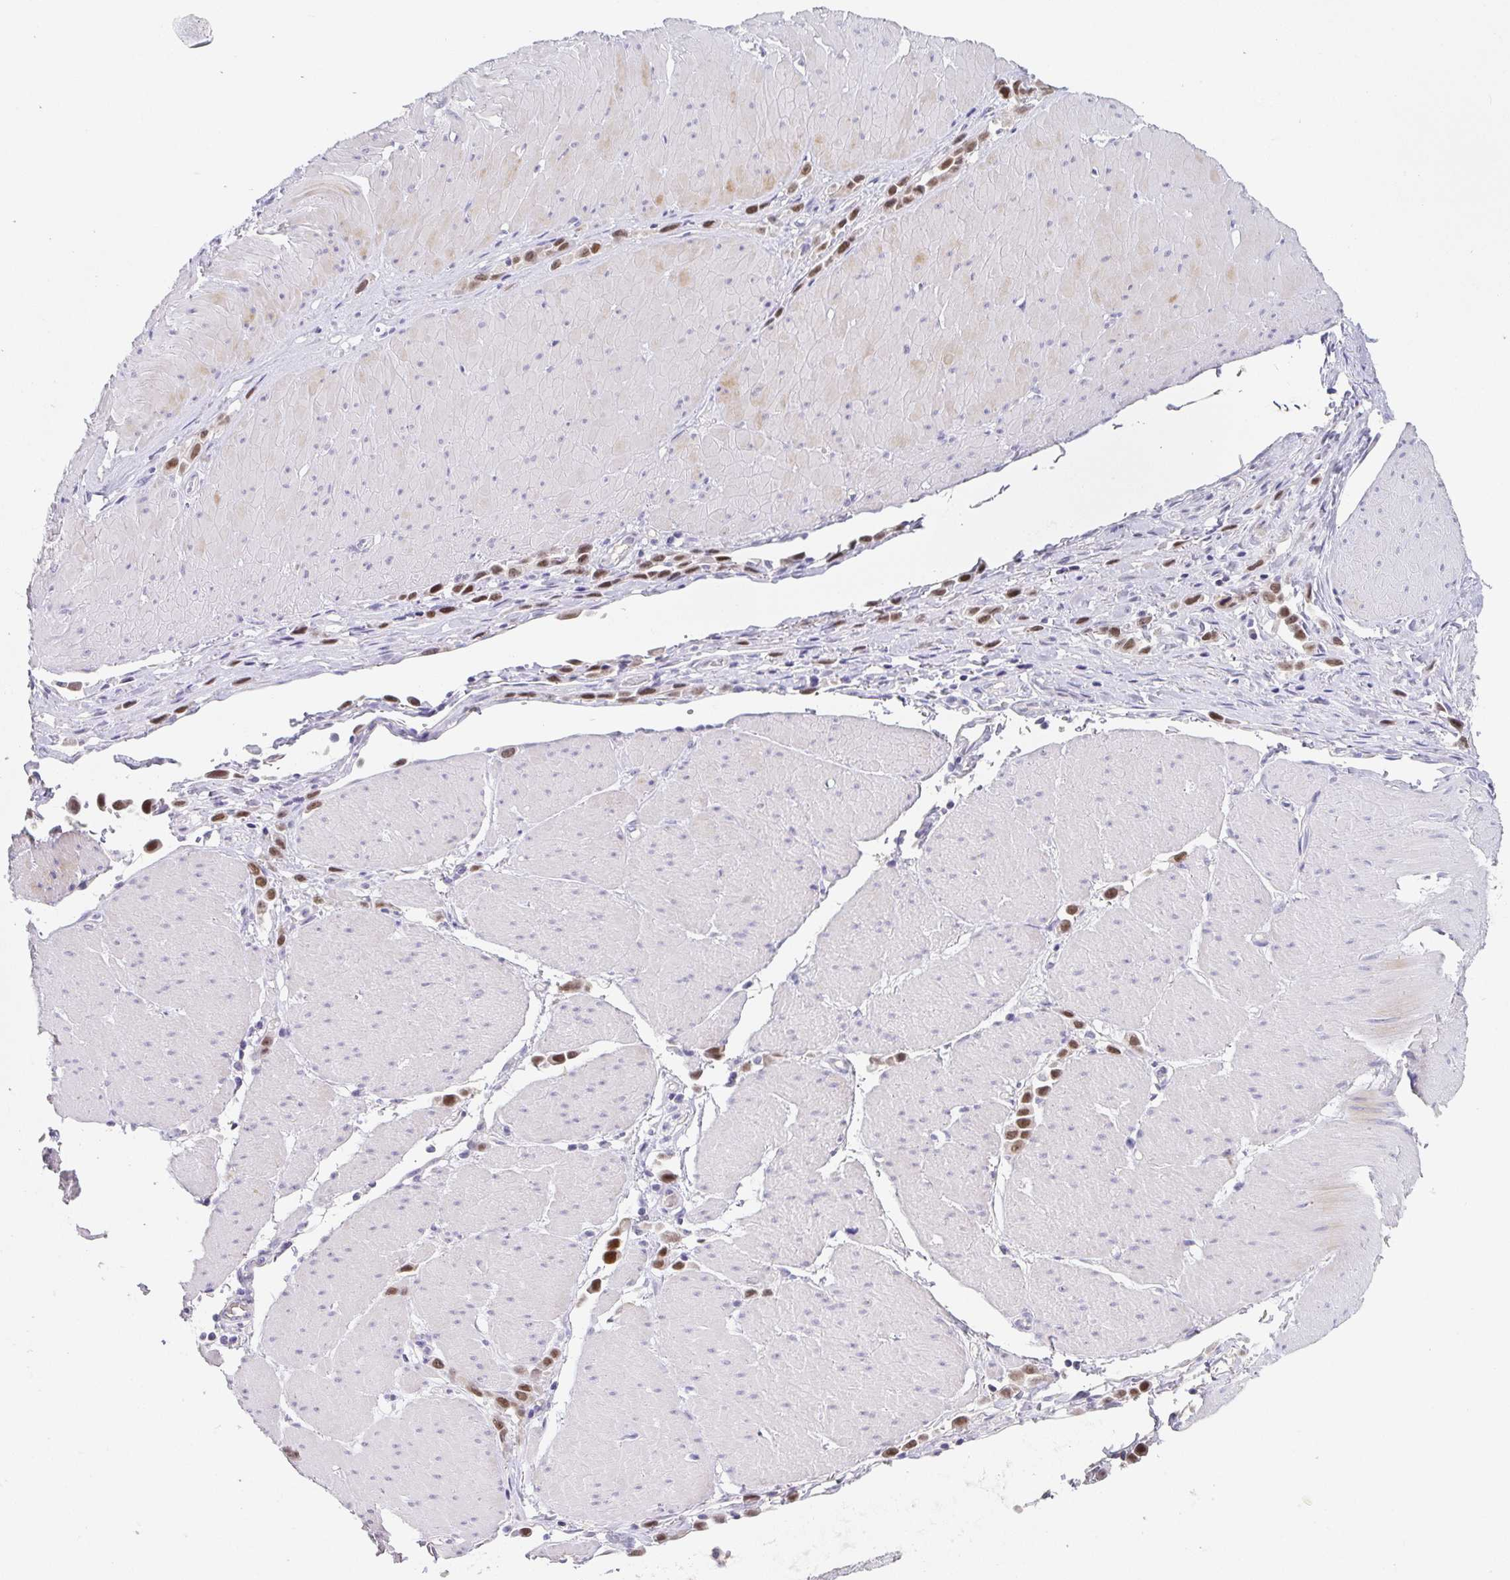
{"staining": {"intensity": "strong", "quantity": ">75%", "location": "nuclear"}, "tissue": "stomach cancer", "cell_type": "Tumor cells", "image_type": "cancer", "snomed": [{"axis": "morphology", "description": "Adenocarcinoma, NOS"}, {"axis": "topography", "description": "Stomach"}], "caption": "Protein staining of stomach cancer (adenocarcinoma) tissue displays strong nuclear expression in approximately >75% of tumor cells. (brown staining indicates protein expression, while blue staining denotes nuclei).", "gene": "PDX1", "patient": {"sex": "male", "age": 47}}